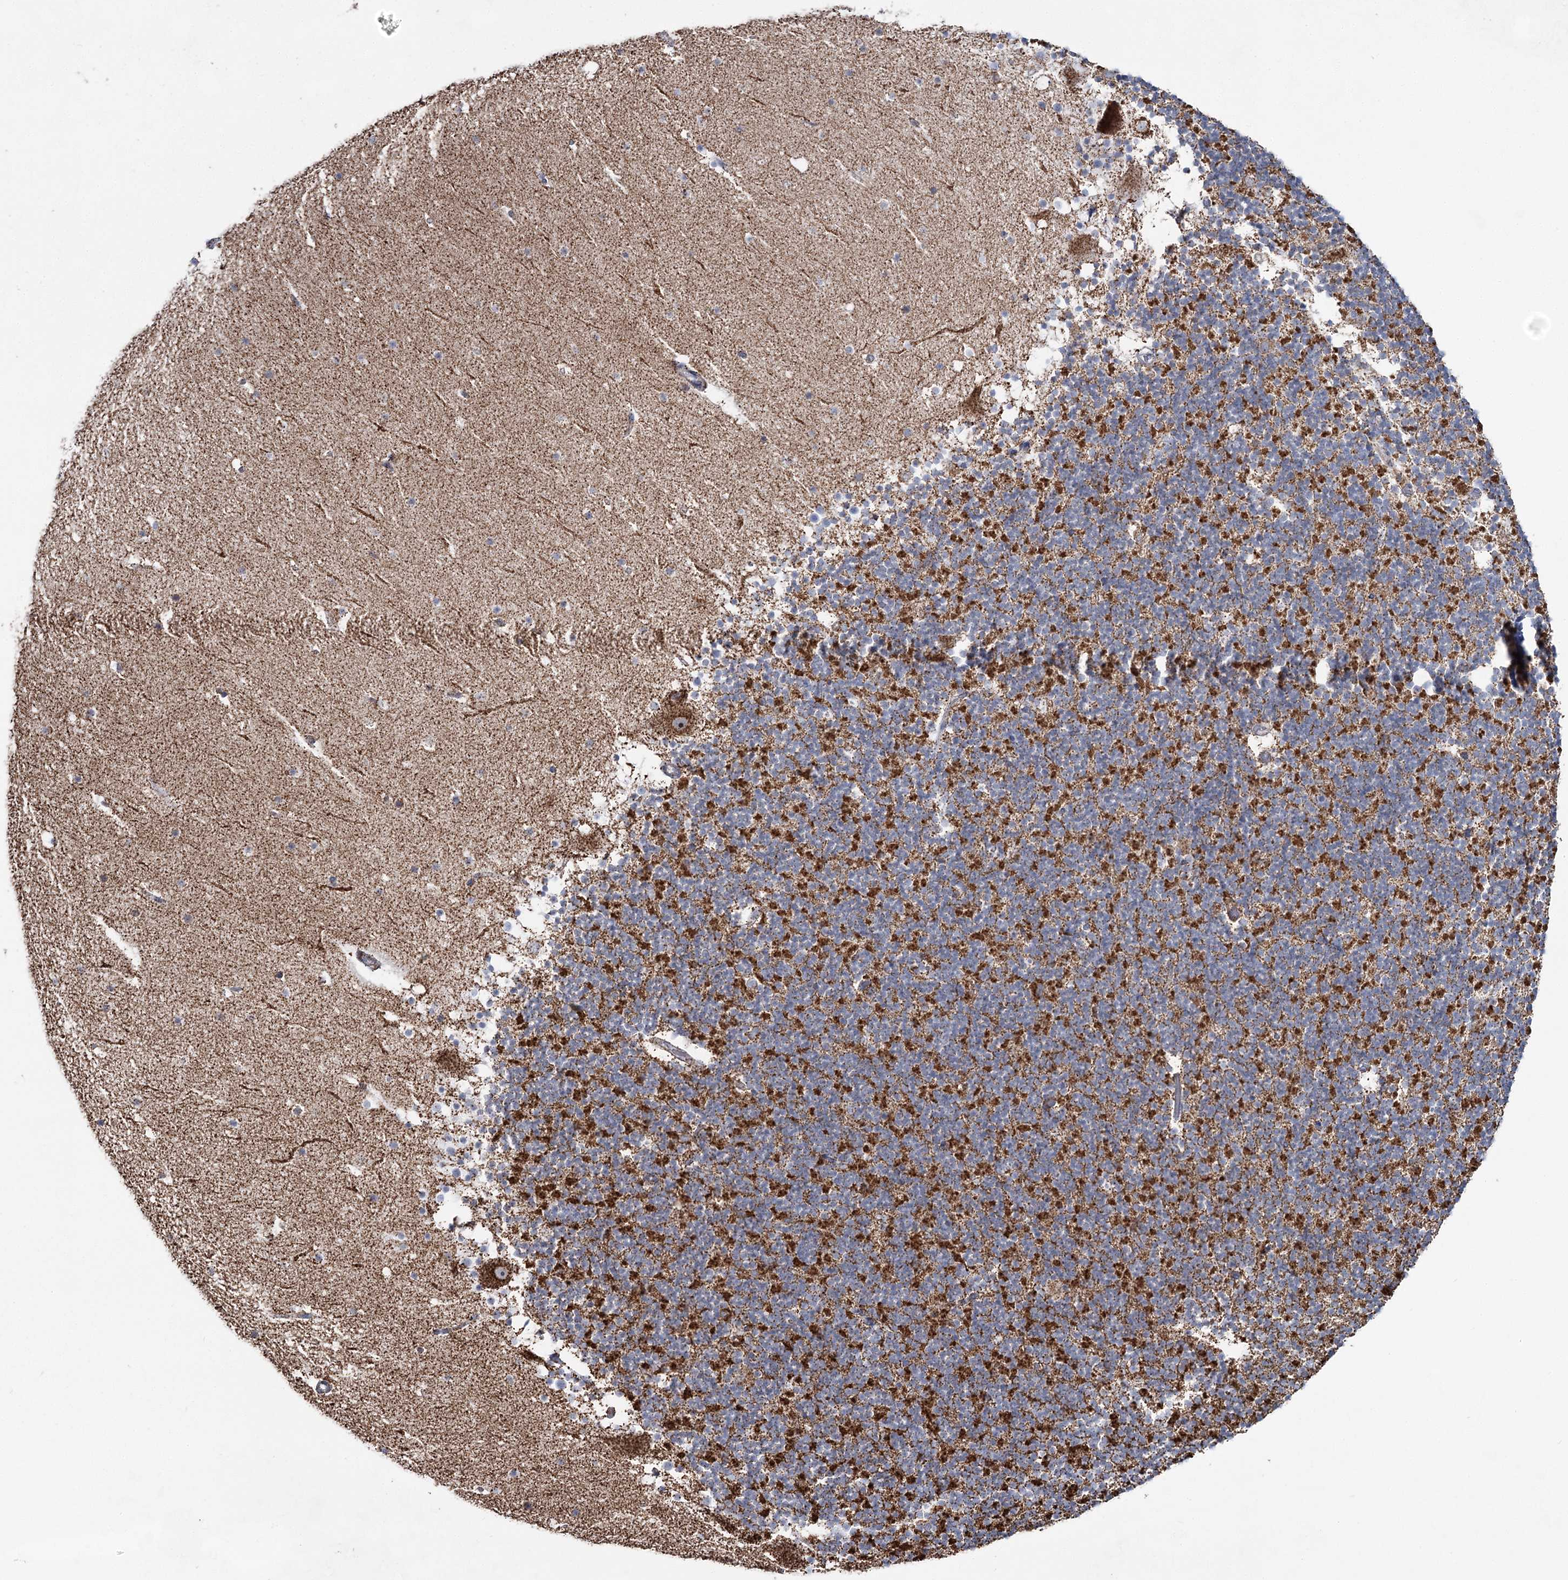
{"staining": {"intensity": "strong", "quantity": ">75%", "location": "cytoplasmic/membranous"}, "tissue": "cerebellum", "cell_type": "Cells in granular layer", "image_type": "normal", "snomed": [{"axis": "morphology", "description": "Normal tissue, NOS"}, {"axis": "topography", "description": "Cerebellum"}], "caption": "Immunohistochemistry (IHC) (DAB) staining of benign cerebellum displays strong cytoplasmic/membranous protein expression in approximately >75% of cells in granular layer.", "gene": "CWF19L1", "patient": {"sex": "male", "age": 57}}